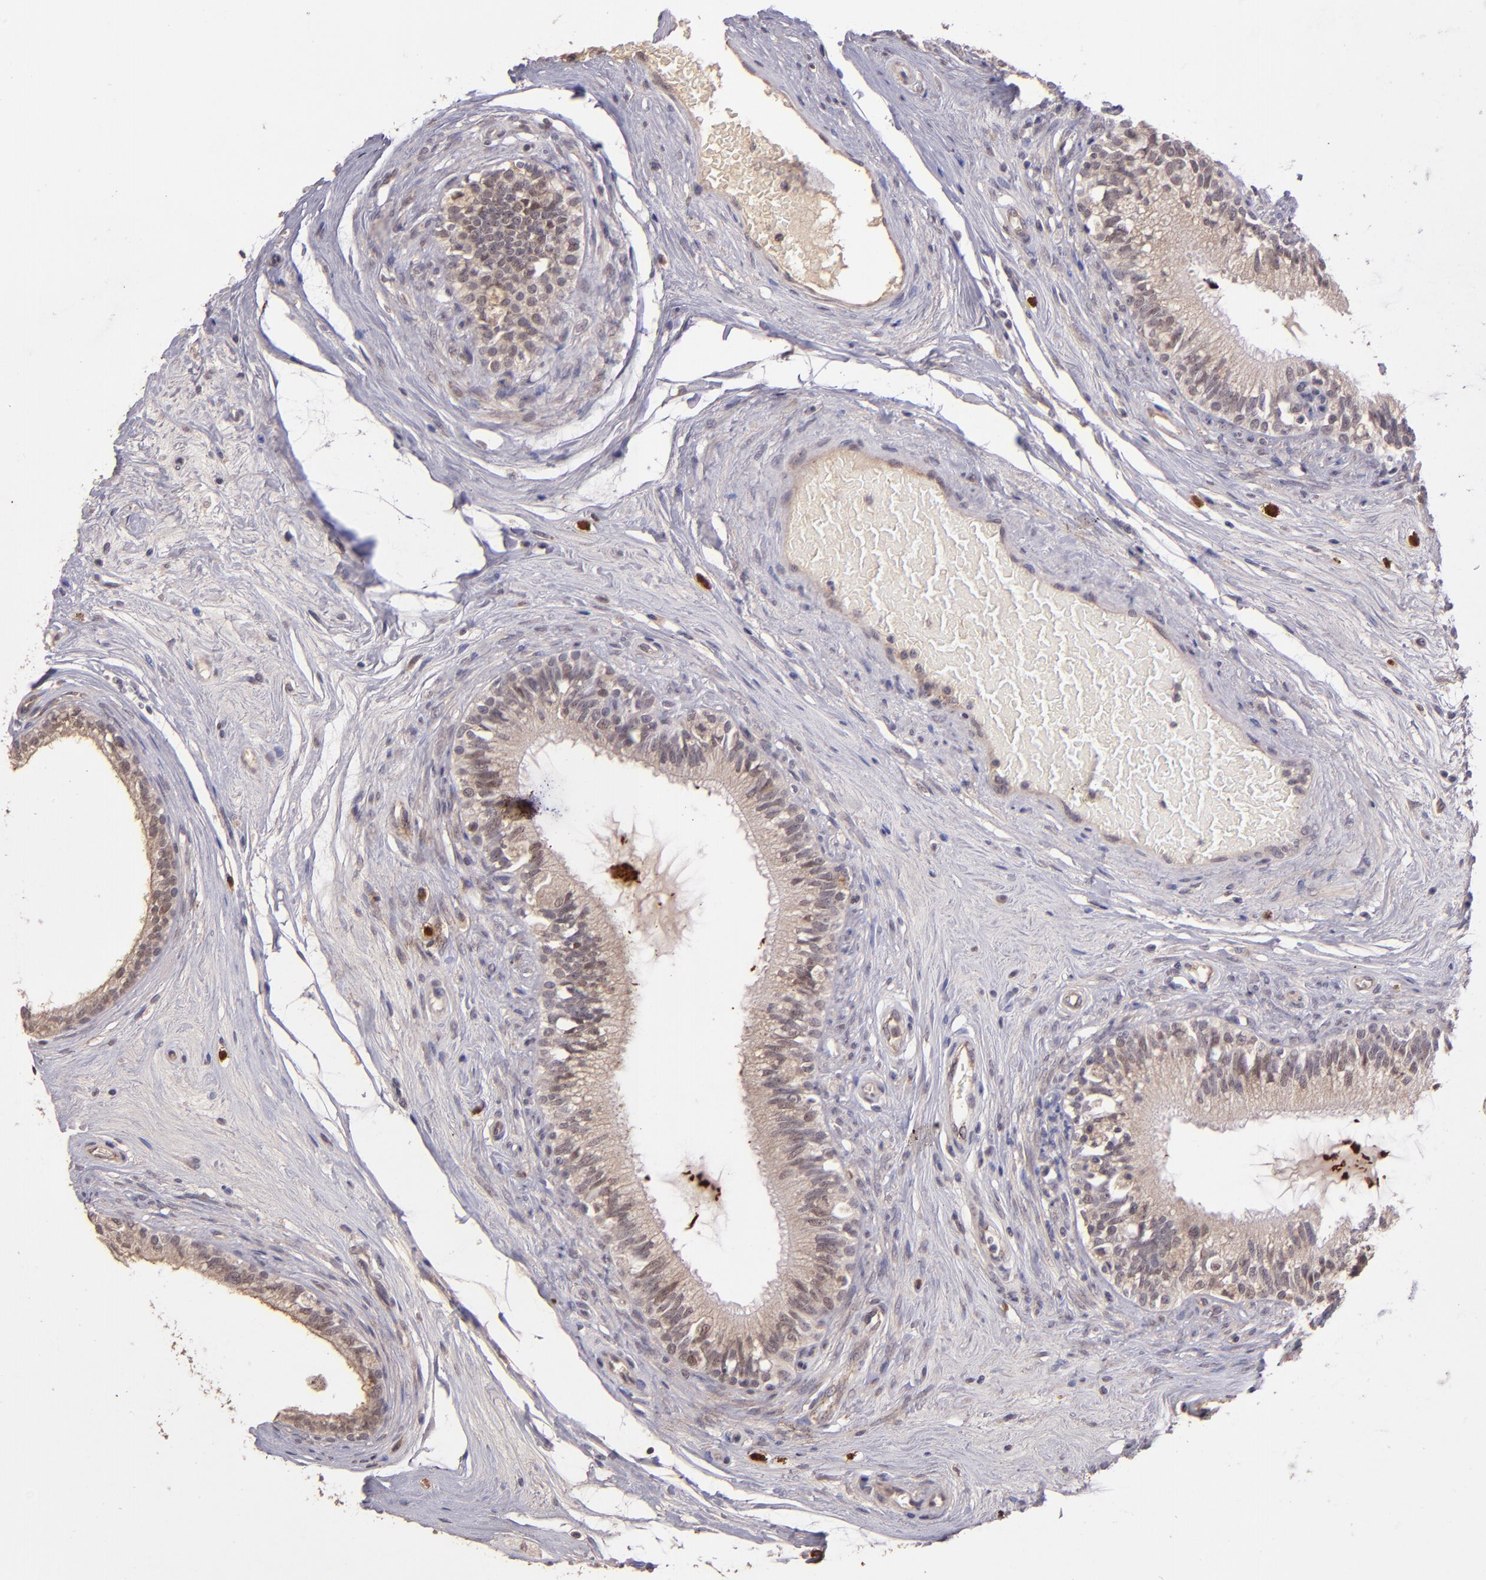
{"staining": {"intensity": "weak", "quantity": ">75%", "location": "cytoplasmic/membranous"}, "tissue": "epididymis", "cell_type": "Glandular cells", "image_type": "normal", "snomed": [{"axis": "morphology", "description": "Normal tissue, NOS"}, {"axis": "morphology", "description": "Inflammation, NOS"}, {"axis": "topography", "description": "Epididymis"}], "caption": "Glandular cells reveal weak cytoplasmic/membranous expression in approximately >75% of cells in benign epididymis. (IHC, brightfield microscopy, high magnification).", "gene": "TAF7L", "patient": {"sex": "male", "age": 84}}